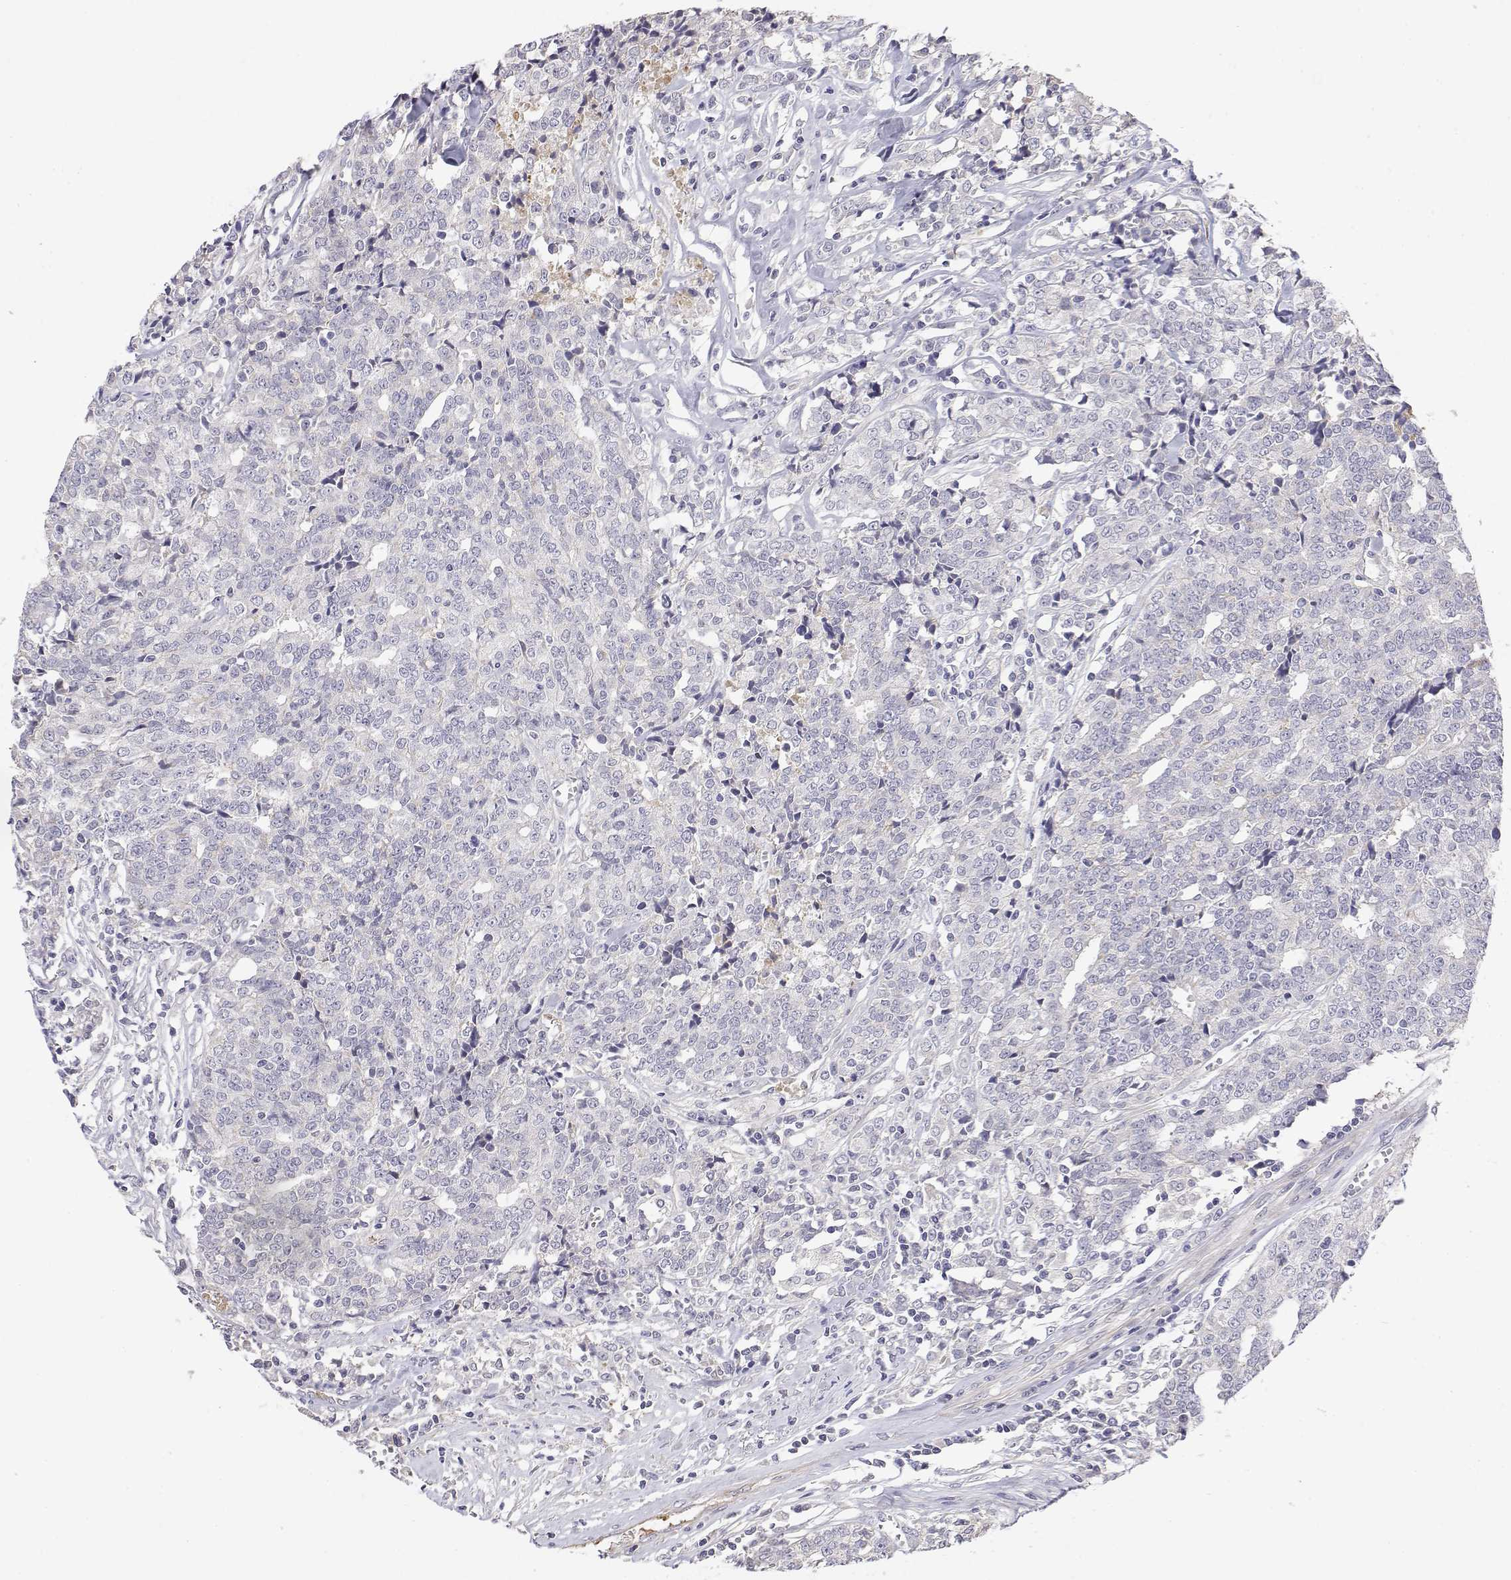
{"staining": {"intensity": "negative", "quantity": "none", "location": "none"}, "tissue": "prostate cancer", "cell_type": "Tumor cells", "image_type": "cancer", "snomed": [{"axis": "morphology", "description": "Adenocarcinoma, High grade"}, {"axis": "topography", "description": "Prostate and seminal vesicle, NOS"}], "caption": "The immunohistochemistry histopathology image has no significant expression in tumor cells of prostate cancer (adenocarcinoma (high-grade)) tissue. (Immunohistochemistry, brightfield microscopy, high magnification).", "gene": "GGACT", "patient": {"sex": "male", "age": 60}}